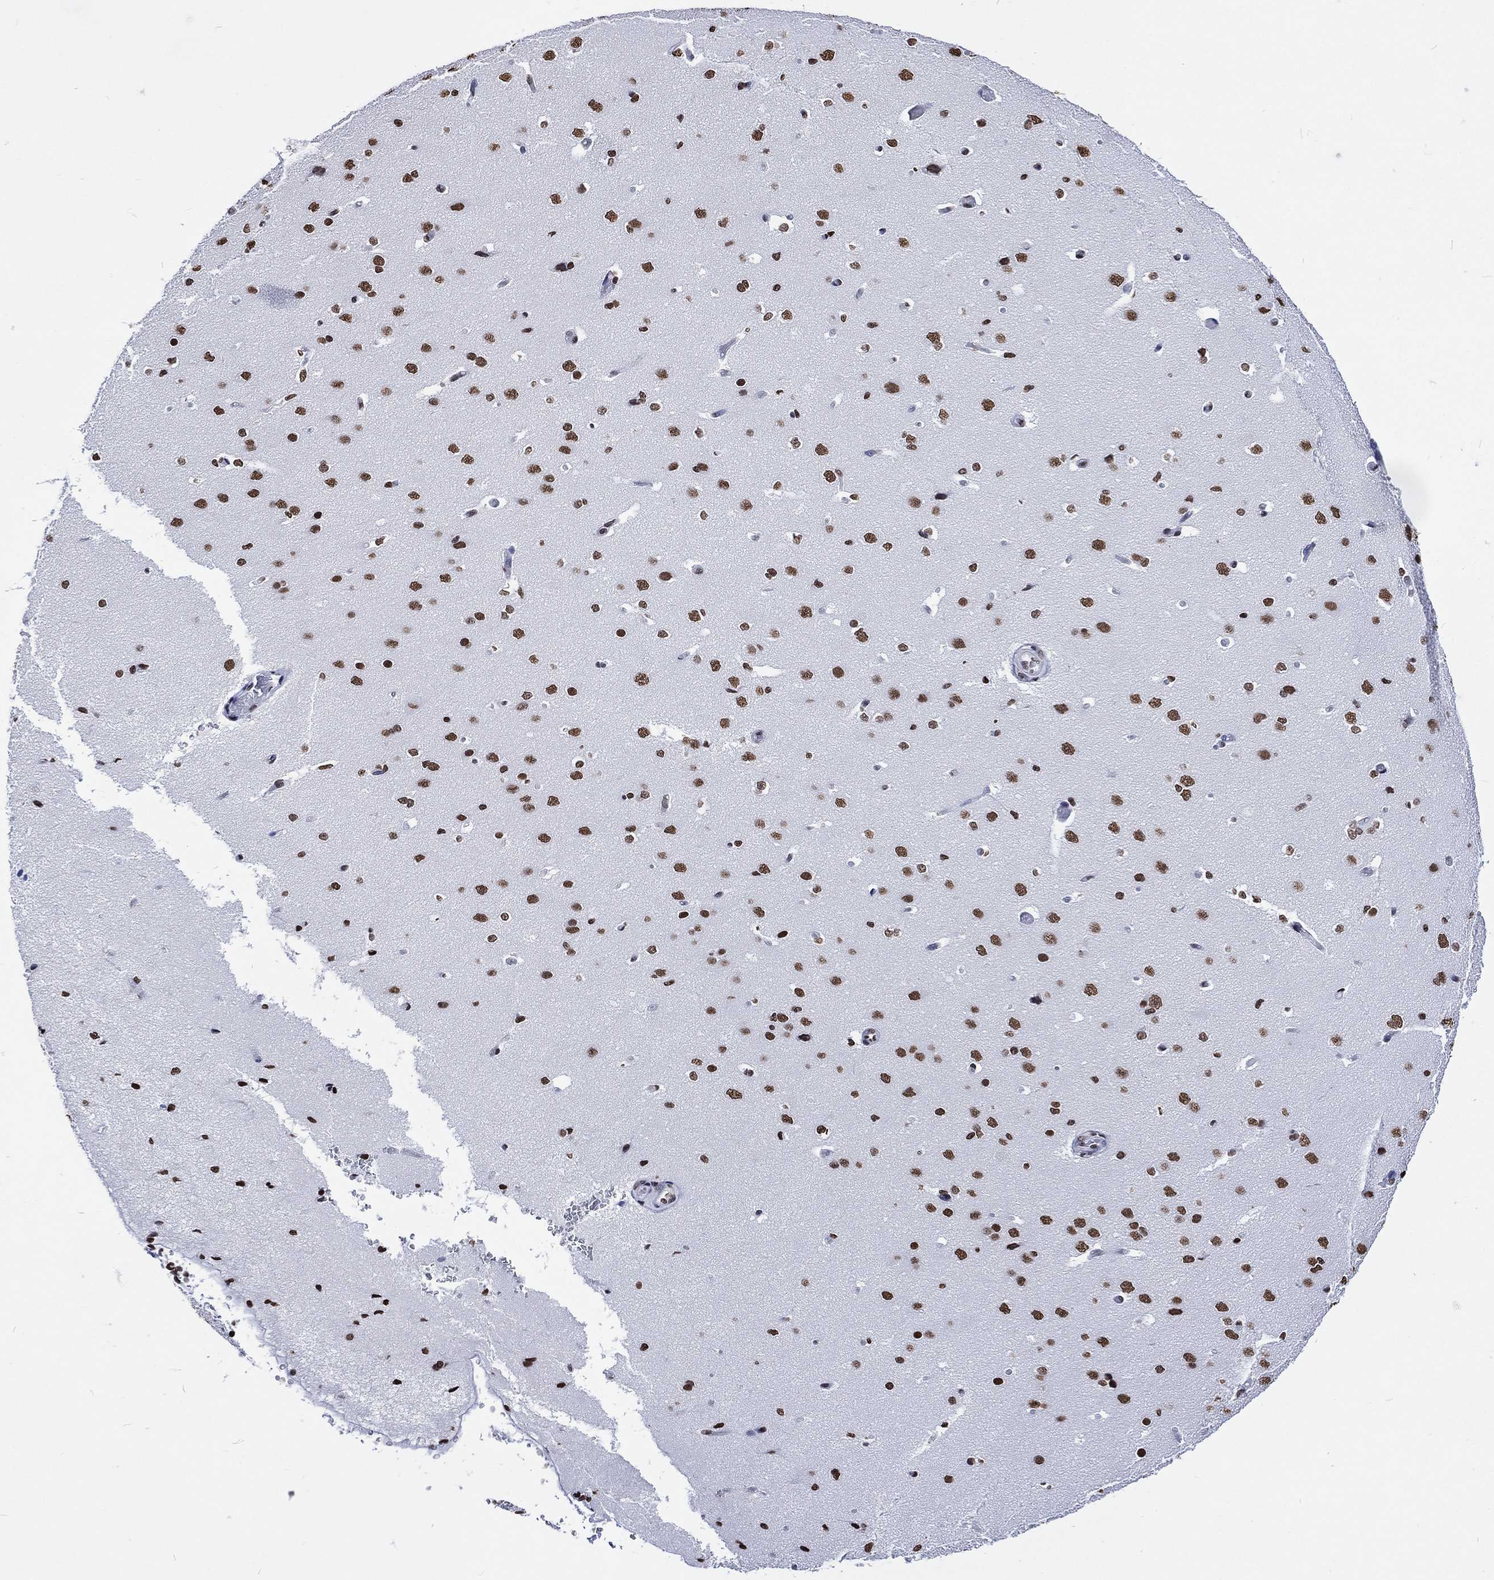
{"staining": {"intensity": "negative", "quantity": "none", "location": "none"}, "tissue": "cerebral cortex", "cell_type": "Endothelial cells", "image_type": "normal", "snomed": [{"axis": "morphology", "description": "Normal tissue, NOS"}, {"axis": "morphology", "description": "Inflammation, NOS"}, {"axis": "topography", "description": "Cerebral cortex"}], "caption": "Immunohistochemical staining of benign cerebral cortex reveals no significant positivity in endothelial cells.", "gene": "RETREG2", "patient": {"sex": "male", "age": 6}}